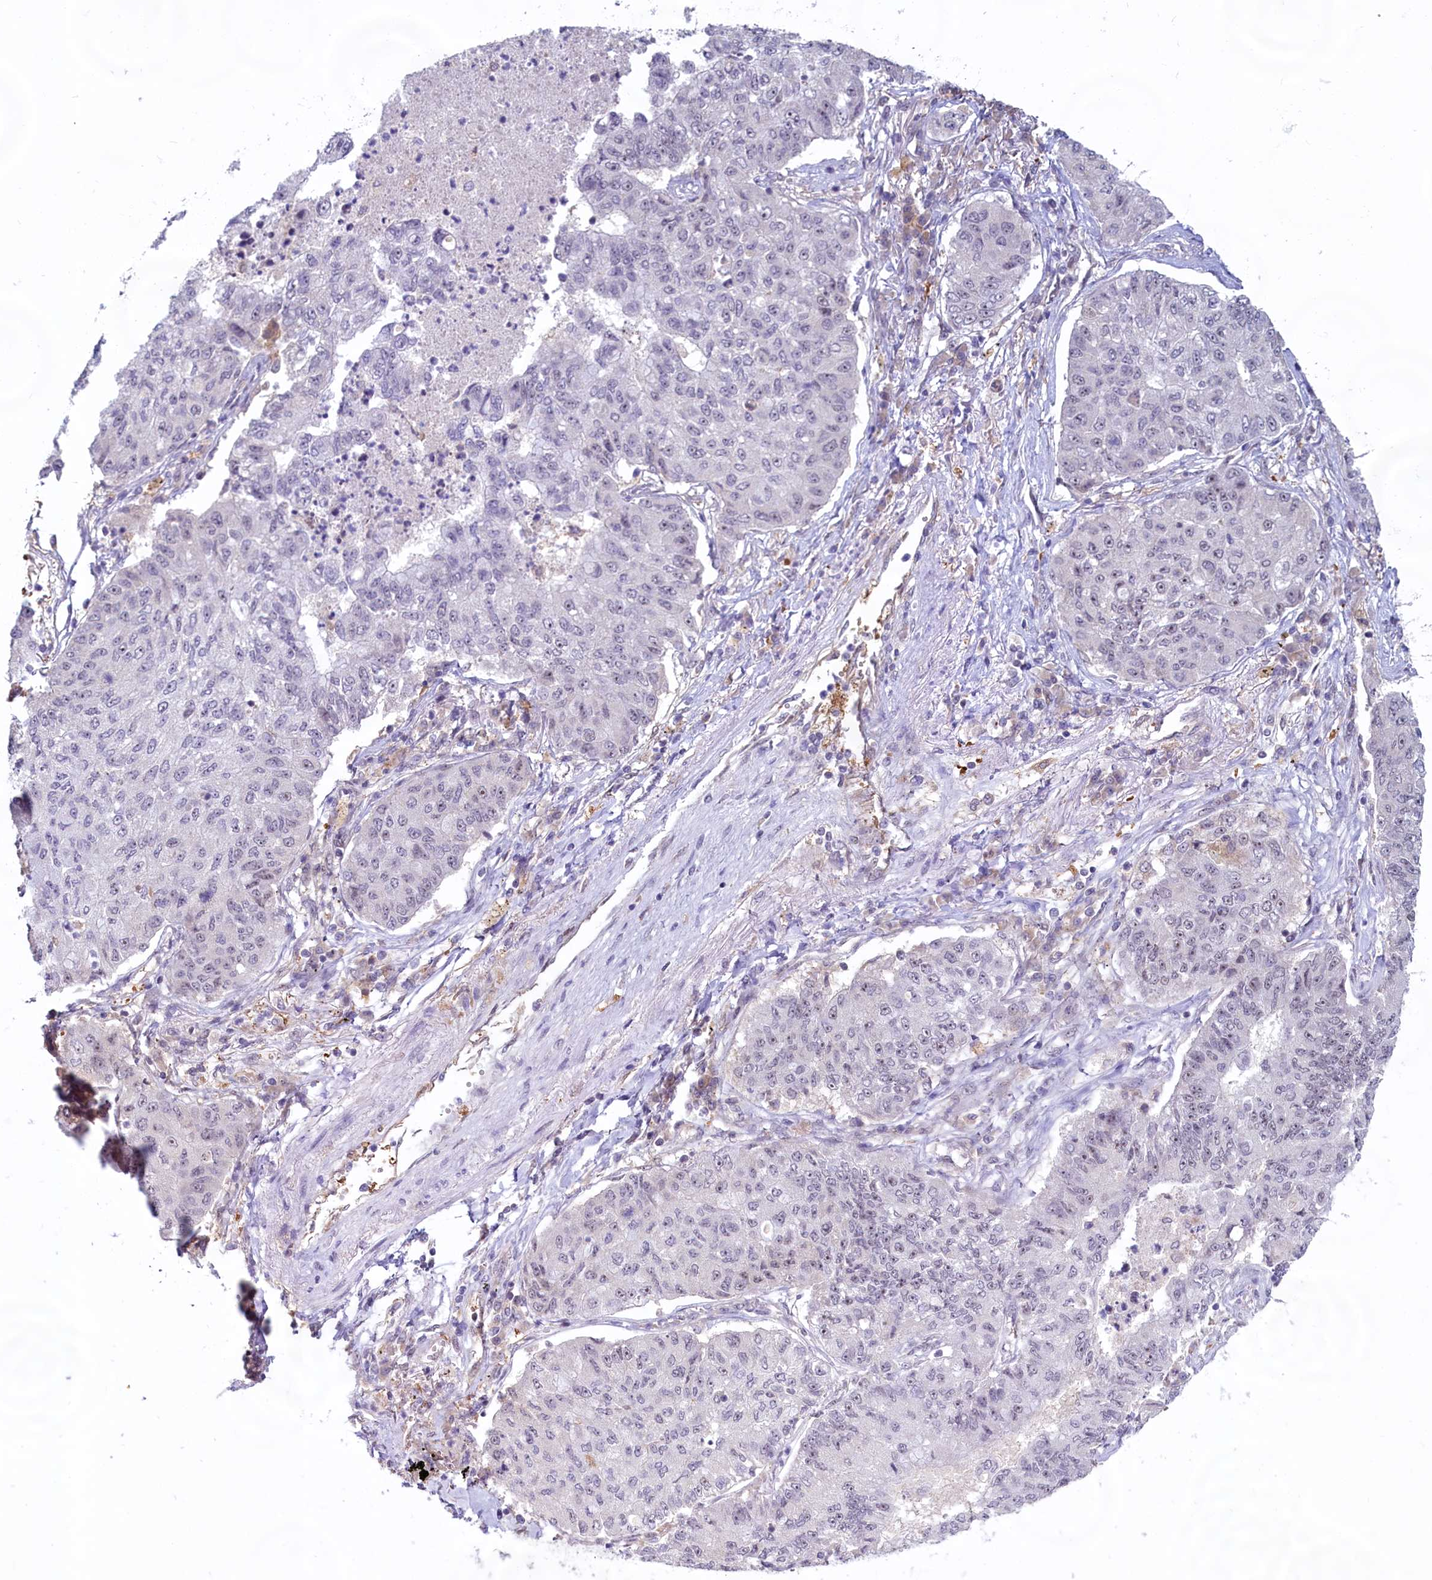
{"staining": {"intensity": "negative", "quantity": "none", "location": "none"}, "tissue": "lung cancer", "cell_type": "Tumor cells", "image_type": "cancer", "snomed": [{"axis": "morphology", "description": "Squamous cell carcinoma, NOS"}, {"axis": "topography", "description": "Lung"}], "caption": "Tumor cells show no significant positivity in lung cancer. (DAB IHC visualized using brightfield microscopy, high magnification).", "gene": "C1D", "patient": {"sex": "male", "age": 74}}